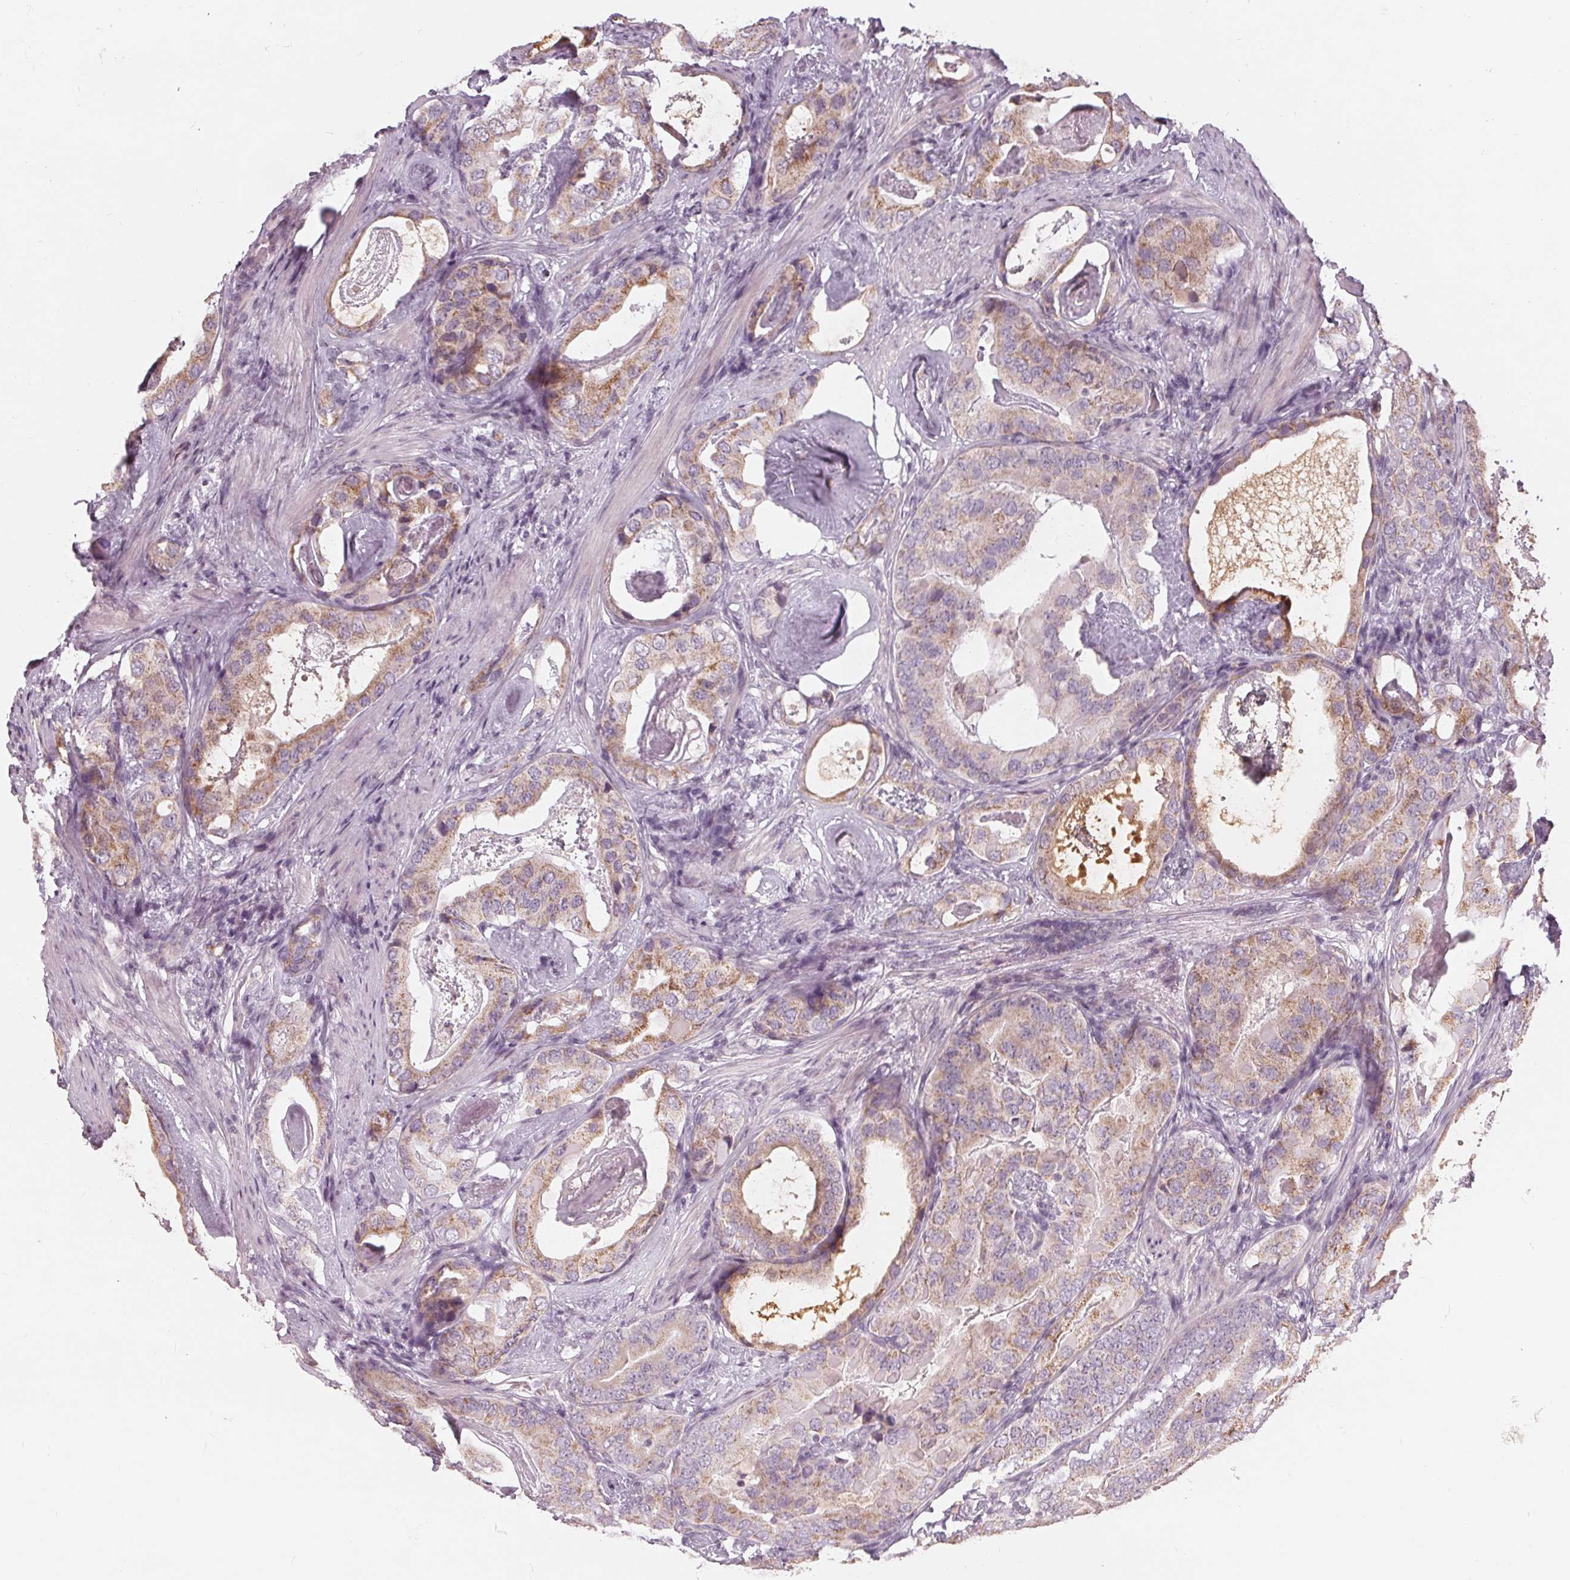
{"staining": {"intensity": "moderate", "quantity": "25%-75%", "location": "cytoplasmic/membranous"}, "tissue": "prostate cancer", "cell_type": "Tumor cells", "image_type": "cancer", "snomed": [{"axis": "morphology", "description": "Adenocarcinoma, Low grade"}, {"axis": "topography", "description": "Prostate and seminal vesicle, NOS"}], "caption": "The immunohistochemical stain highlights moderate cytoplasmic/membranous positivity in tumor cells of prostate cancer (low-grade adenocarcinoma) tissue.", "gene": "TRIM60", "patient": {"sex": "male", "age": 71}}